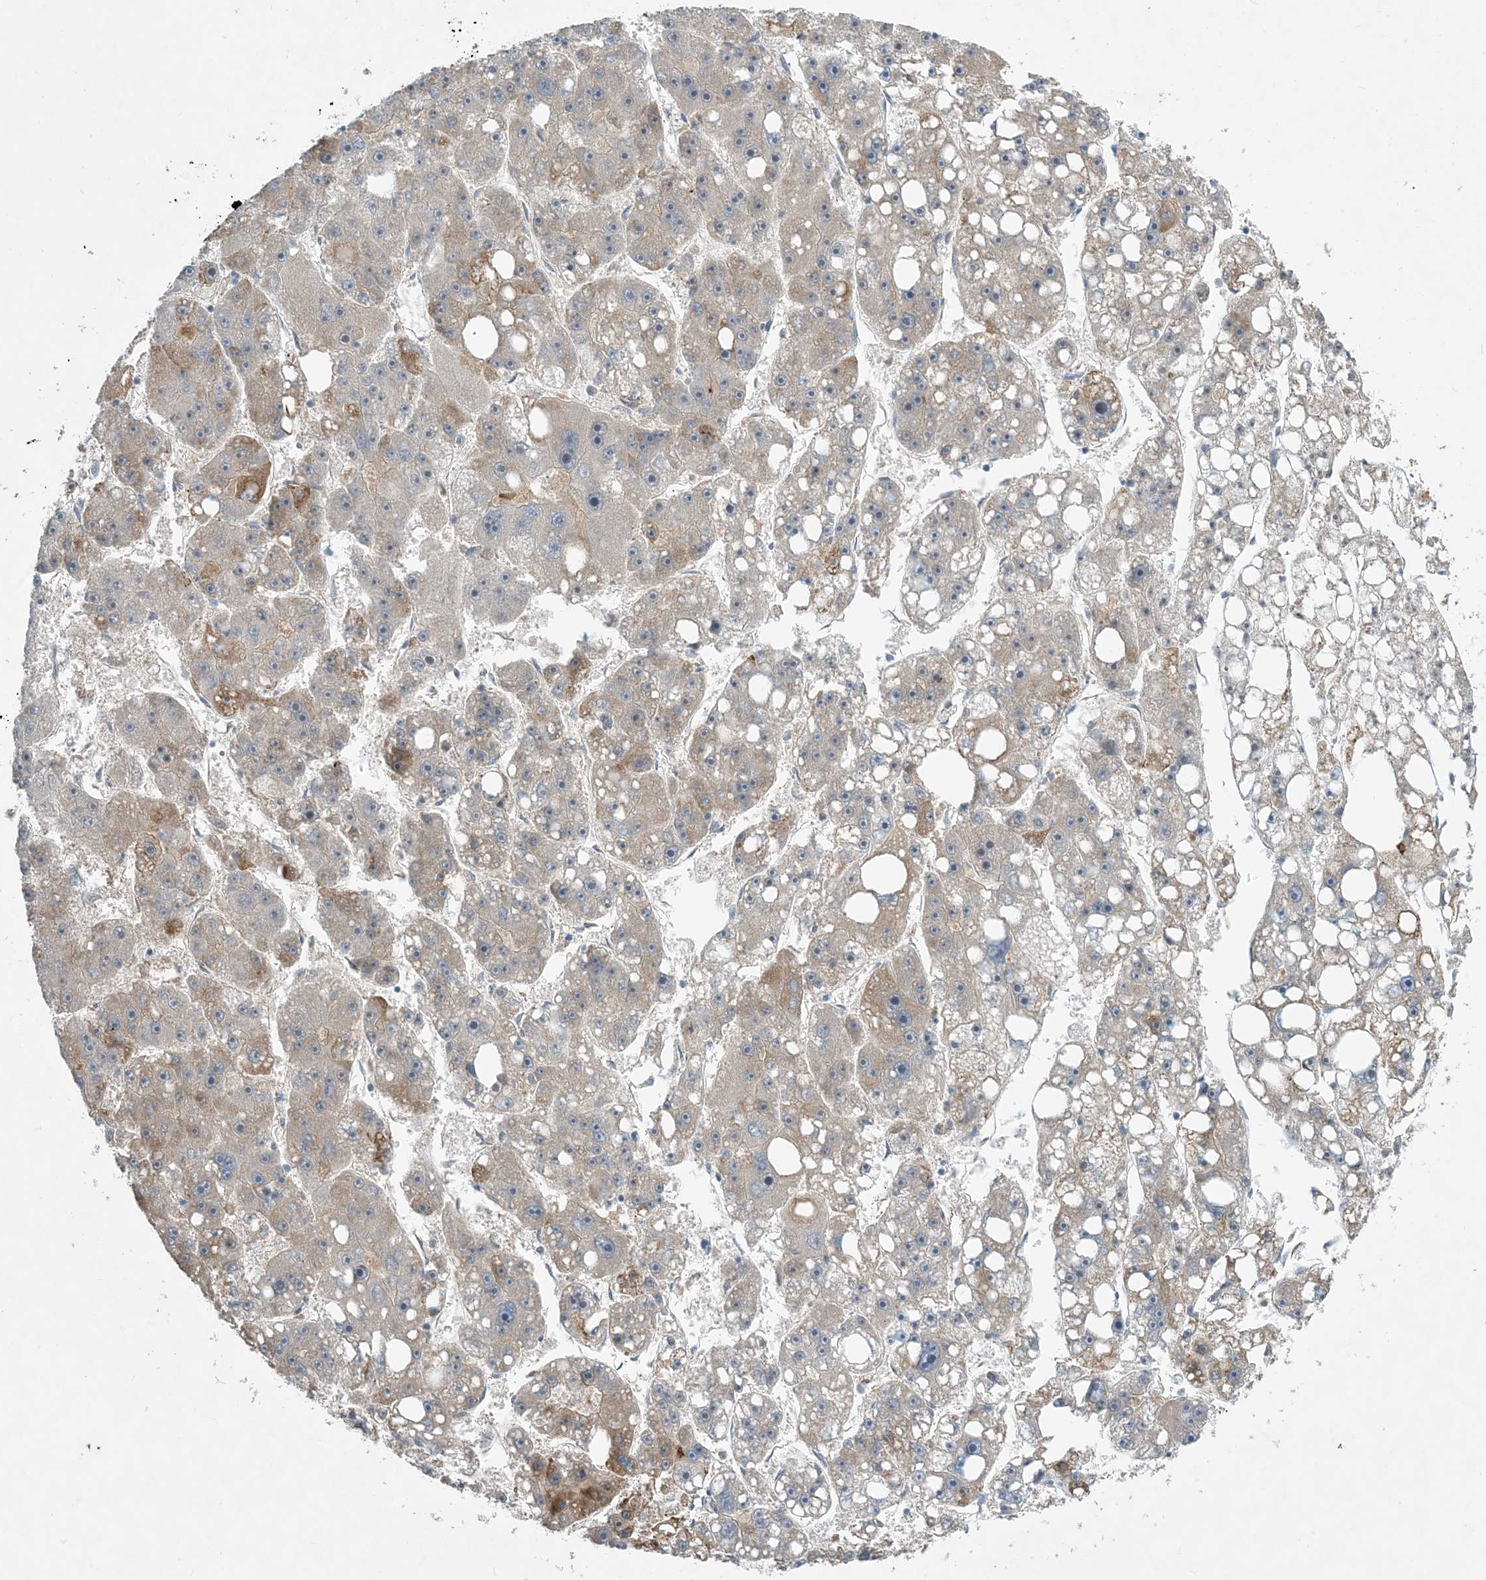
{"staining": {"intensity": "moderate", "quantity": "<25%", "location": "cytoplasmic/membranous"}, "tissue": "liver cancer", "cell_type": "Tumor cells", "image_type": "cancer", "snomed": [{"axis": "morphology", "description": "Carcinoma, Hepatocellular, NOS"}, {"axis": "topography", "description": "Liver"}], "caption": "There is low levels of moderate cytoplasmic/membranous staining in tumor cells of liver cancer, as demonstrated by immunohistochemical staining (brown color).", "gene": "PHOSPHO2", "patient": {"sex": "female", "age": 61}}